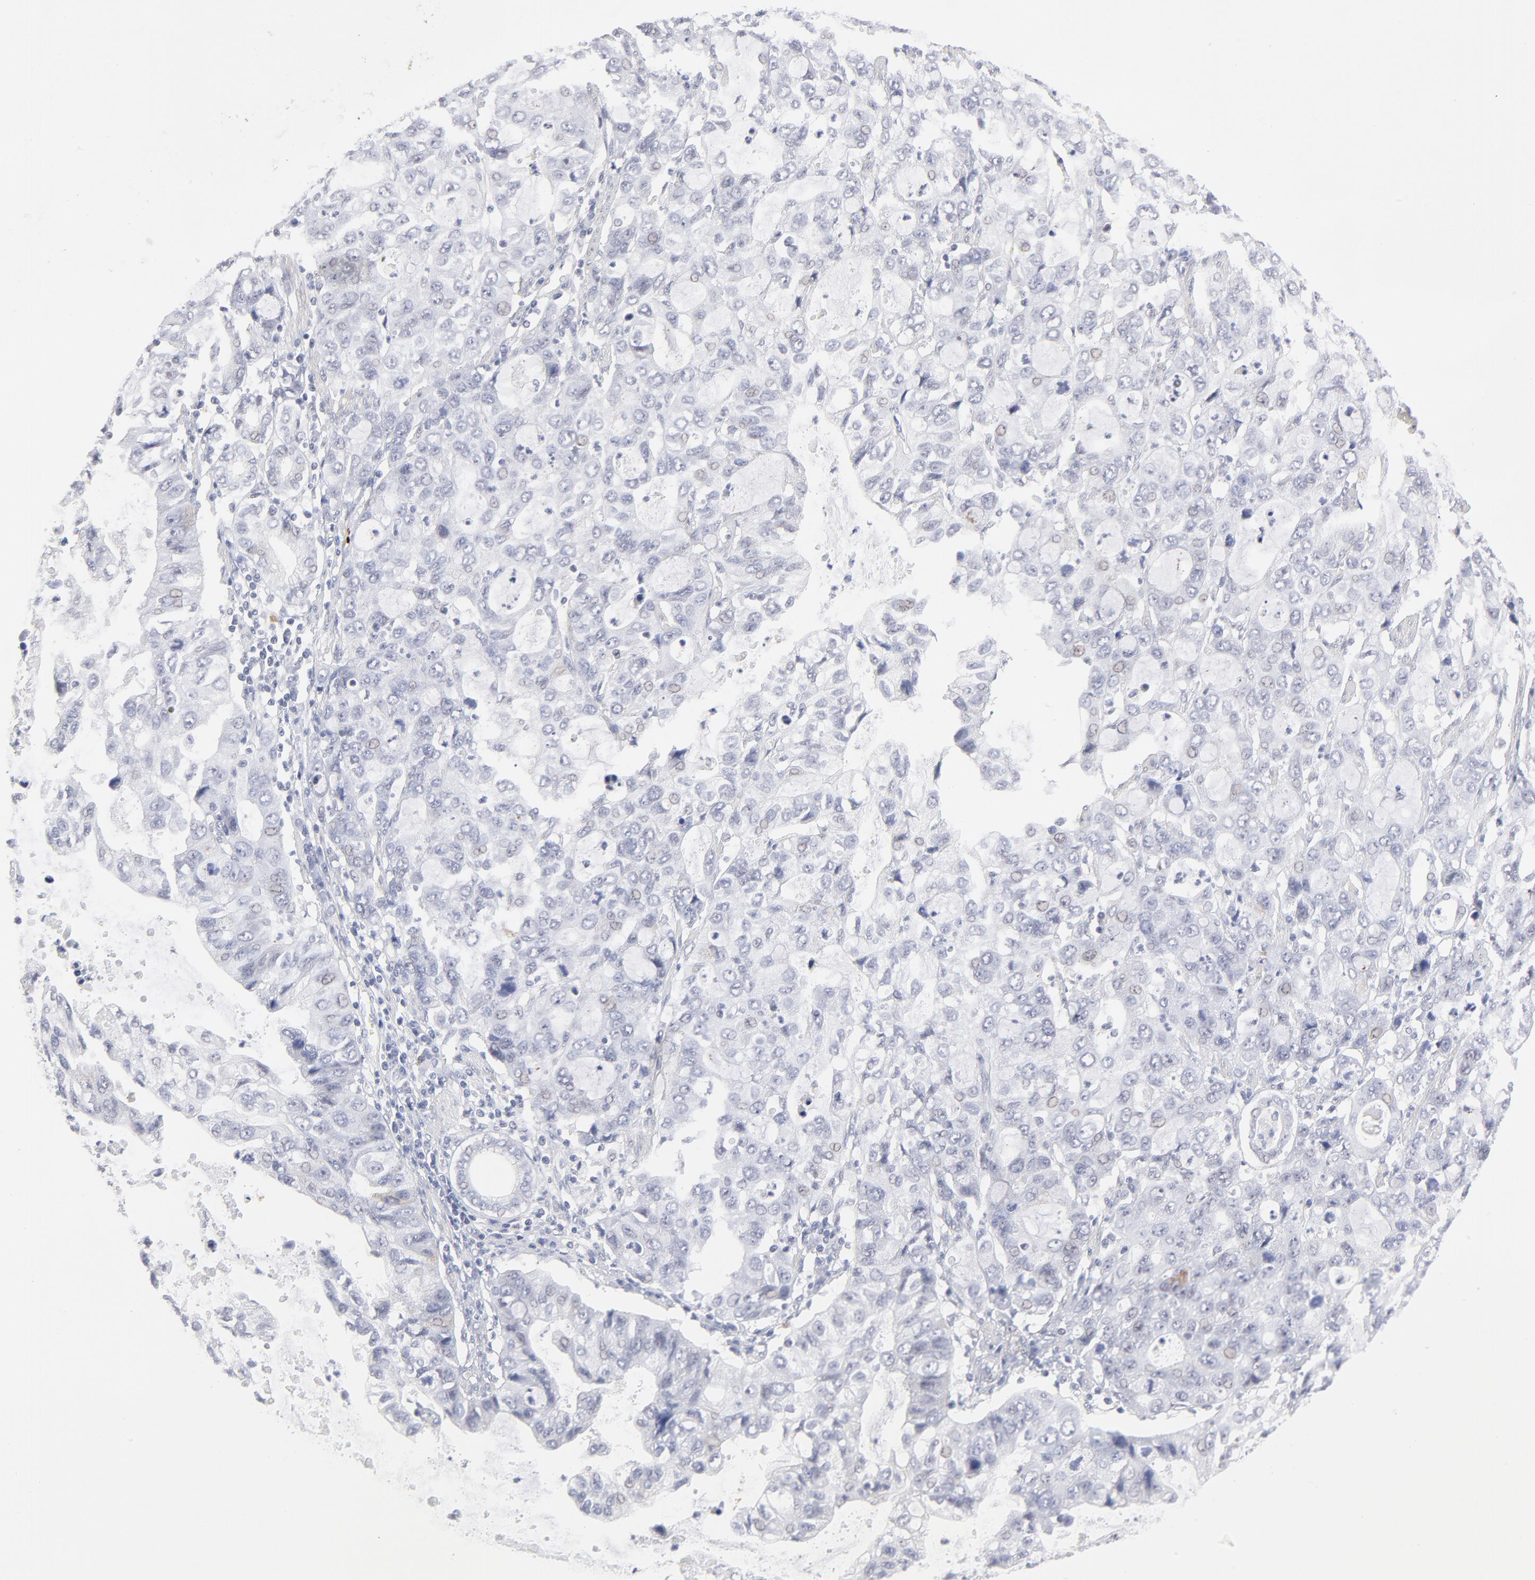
{"staining": {"intensity": "negative", "quantity": "none", "location": "none"}, "tissue": "stomach cancer", "cell_type": "Tumor cells", "image_type": "cancer", "snomed": [{"axis": "morphology", "description": "Adenocarcinoma, NOS"}, {"axis": "topography", "description": "Stomach, upper"}], "caption": "An immunohistochemistry (IHC) image of adenocarcinoma (stomach) is shown. There is no staining in tumor cells of adenocarcinoma (stomach). (Immunohistochemistry, brightfield microscopy, high magnification).", "gene": "NBN", "patient": {"sex": "female", "age": 52}}